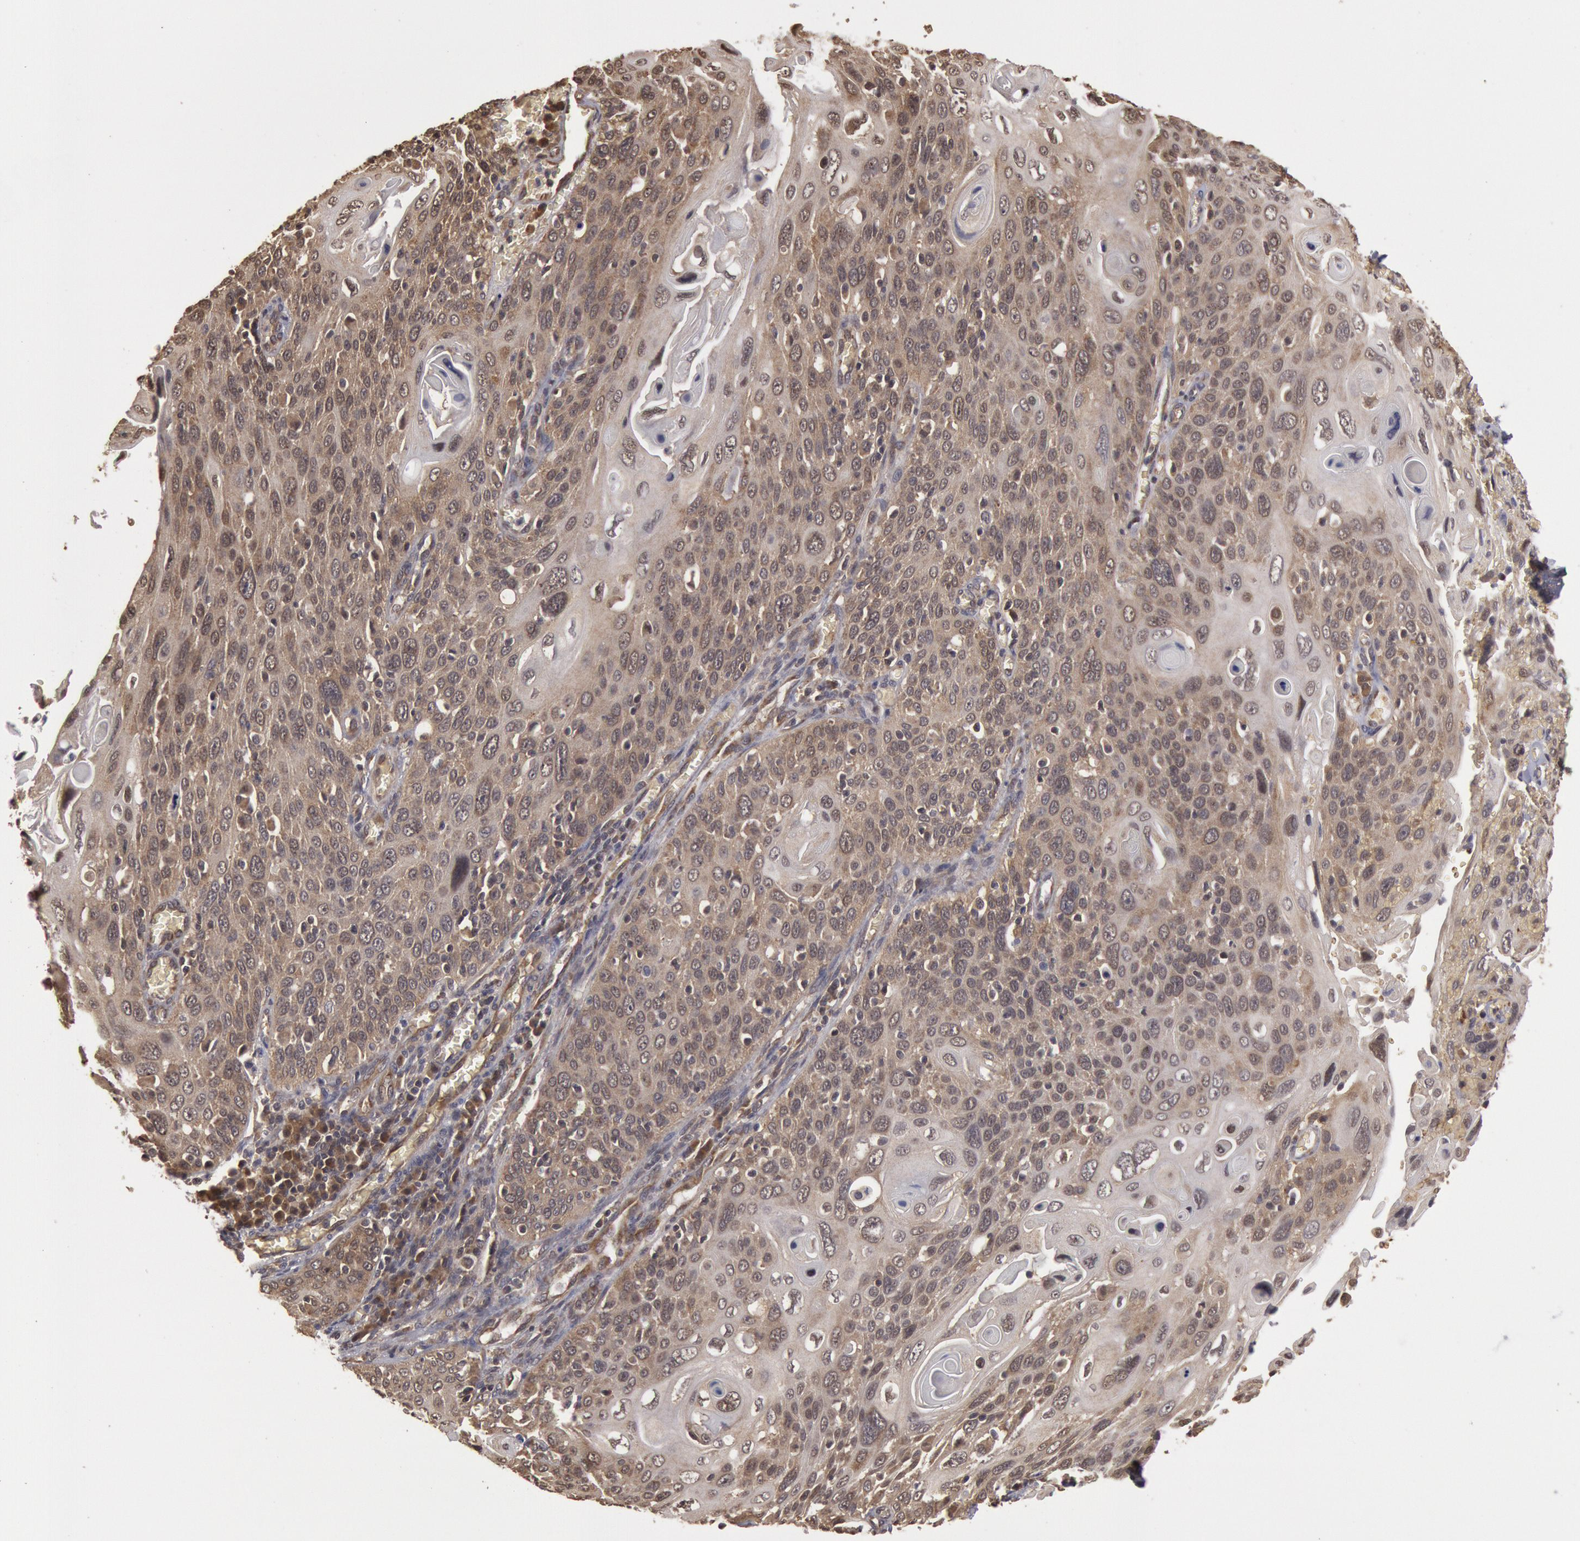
{"staining": {"intensity": "moderate", "quantity": ">75%", "location": "cytoplasmic/membranous,nuclear"}, "tissue": "cervical cancer", "cell_type": "Tumor cells", "image_type": "cancer", "snomed": [{"axis": "morphology", "description": "Squamous cell carcinoma, NOS"}, {"axis": "topography", "description": "Cervix"}], "caption": "Immunohistochemistry image of squamous cell carcinoma (cervical) stained for a protein (brown), which shows medium levels of moderate cytoplasmic/membranous and nuclear staining in approximately >75% of tumor cells.", "gene": "USP14", "patient": {"sex": "female", "age": 54}}